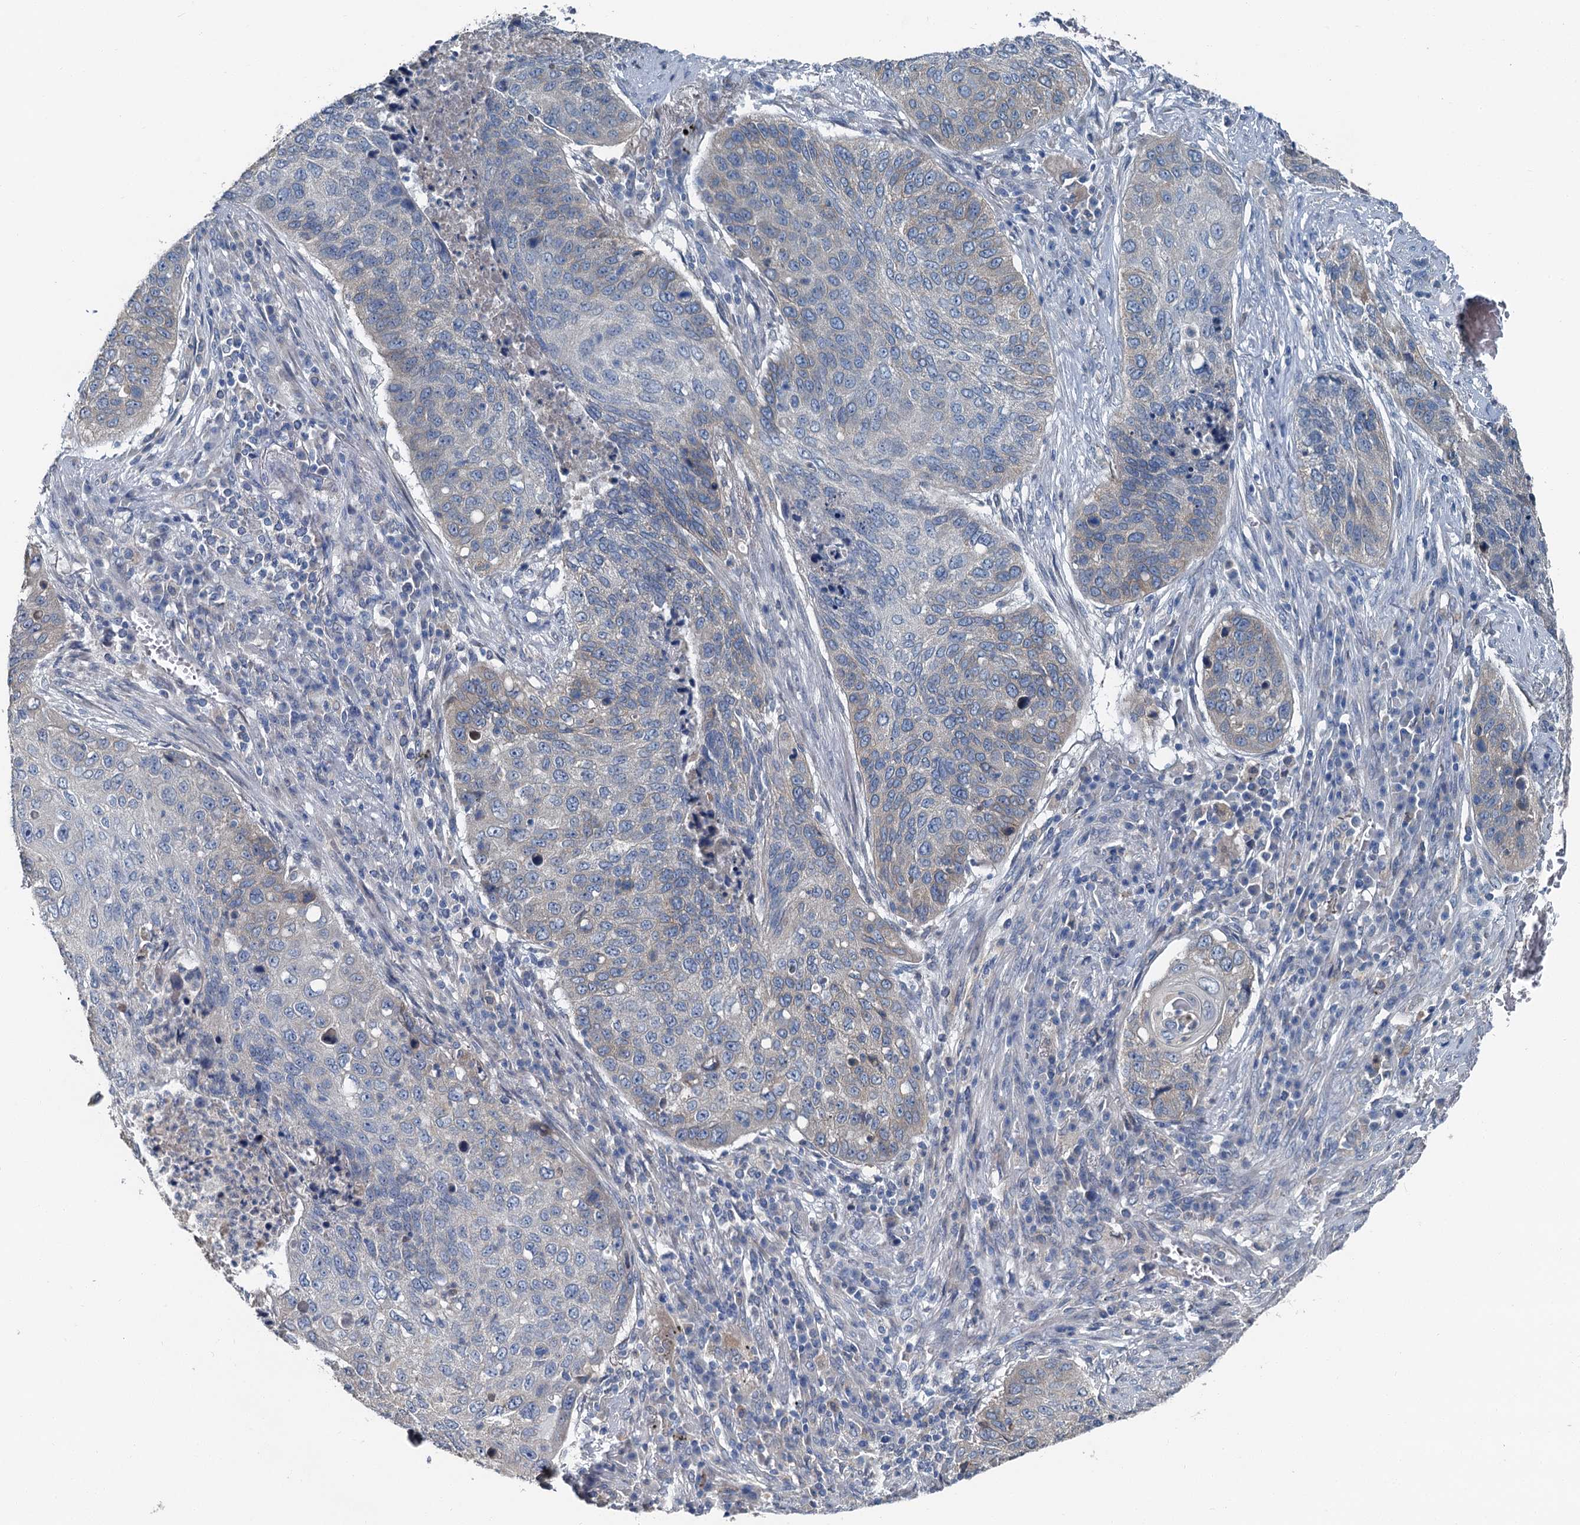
{"staining": {"intensity": "negative", "quantity": "none", "location": "none"}, "tissue": "lung cancer", "cell_type": "Tumor cells", "image_type": "cancer", "snomed": [{"axis": "morphology", "description": "Squamous cell carcinoma, NOS"}, {"axis": "topography", "description": "Lung"}], "caption": "A histopathology image of lung cancer (squamous cell carcinoma) stained for a protein reveals no brown staining in tumor cells.", "gene": "C6orf120", "patient": {"sex": "female", "age": 63}}